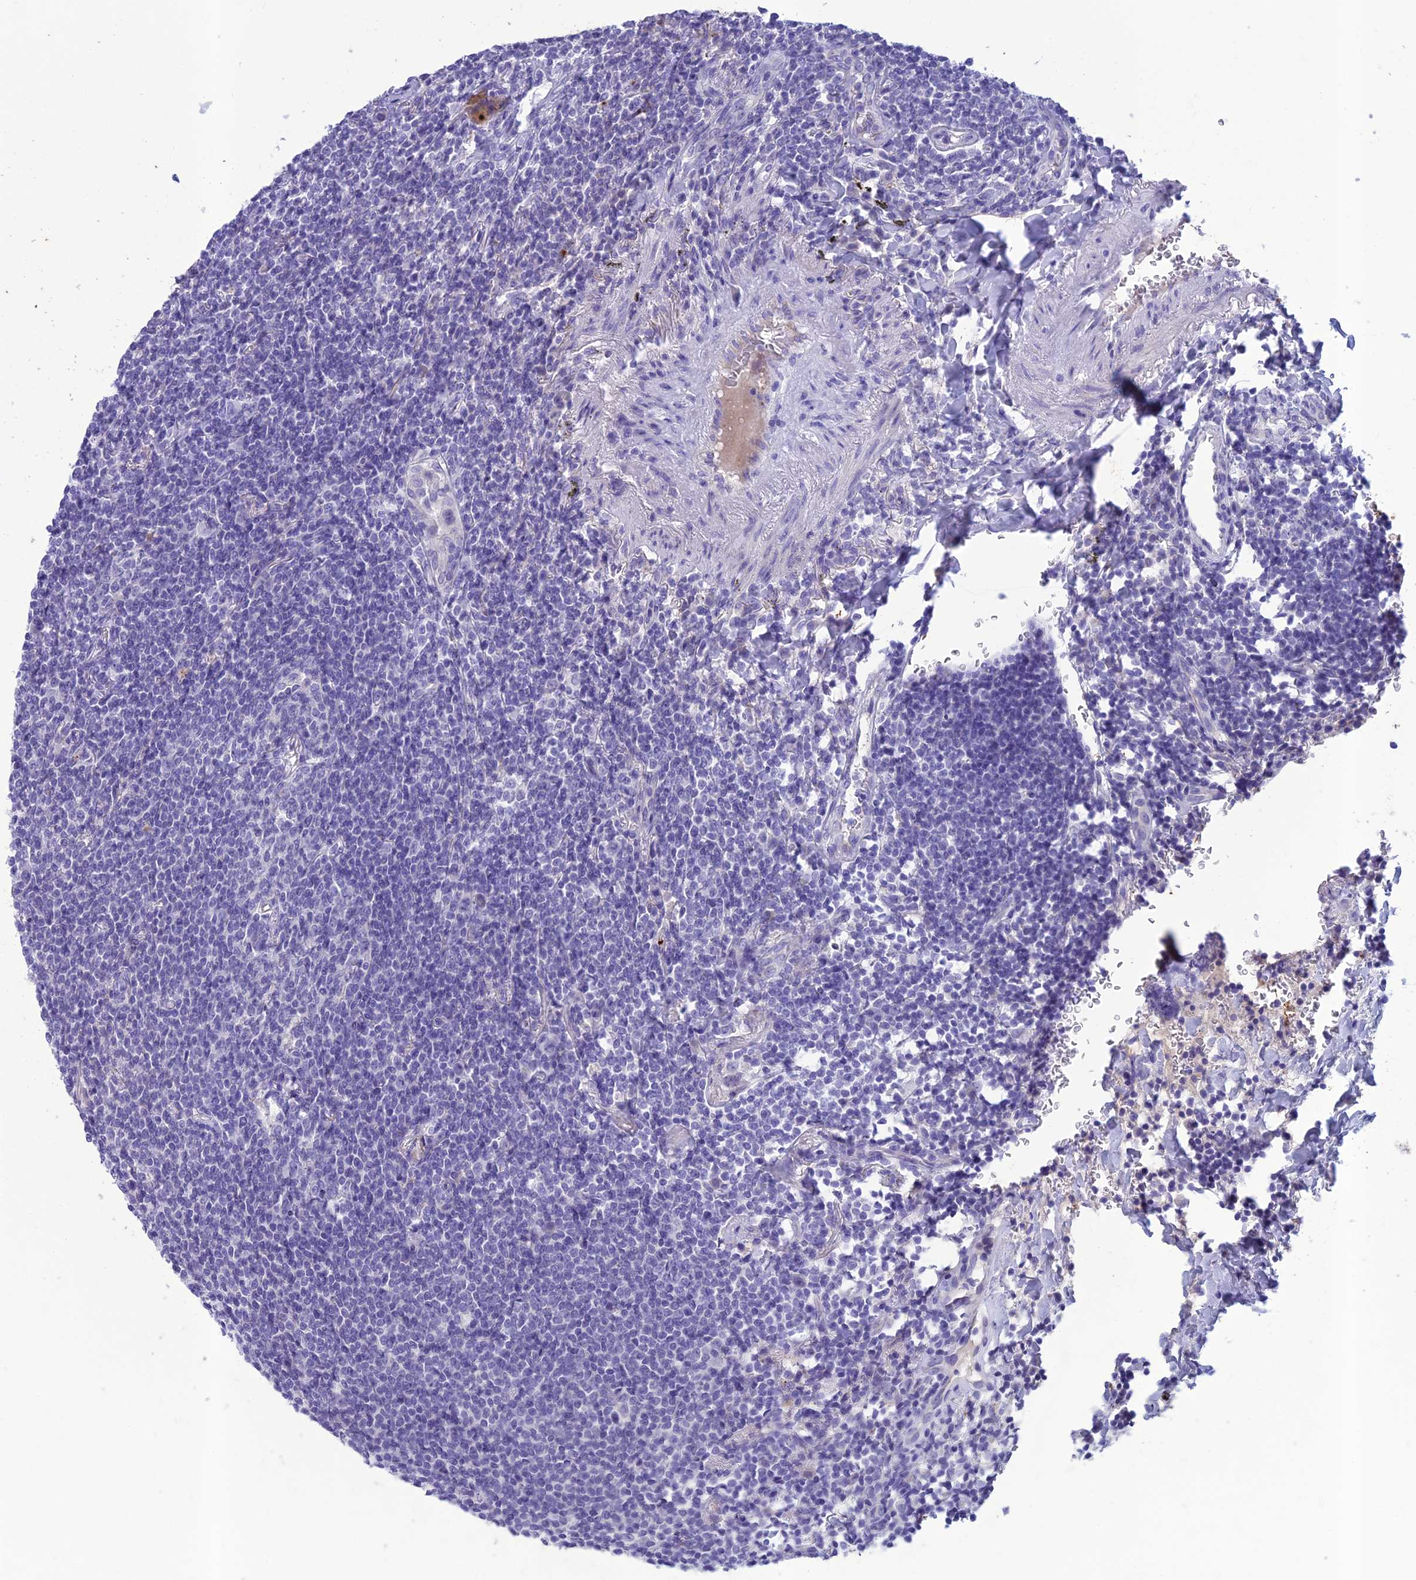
{"staining": {"intensity": "negative", "quantity": "none", "location": "none"}, "tissue": "lymphoma", "cell_type": "Tumor cells", "image_type": "cancer", "snomed": [{"axis": "morphology", "description": "Malignant lymphoma, non-Hodgkin's type, Low grade"}, {"axis": "topography", "description": "Lung"}], "caption": "Immunohistochemistry histopathology image of low-grade malignant lymphoma, non-Hodgkin's type stained for a protein (brown), which displays no expression in tumor cells. (Brightfield microscopy of DAB (3,3'-diaminobenzidine) IHC at high magnification).", "gene": "IFT172", "patient": {"sex": "female", "age": 71}}